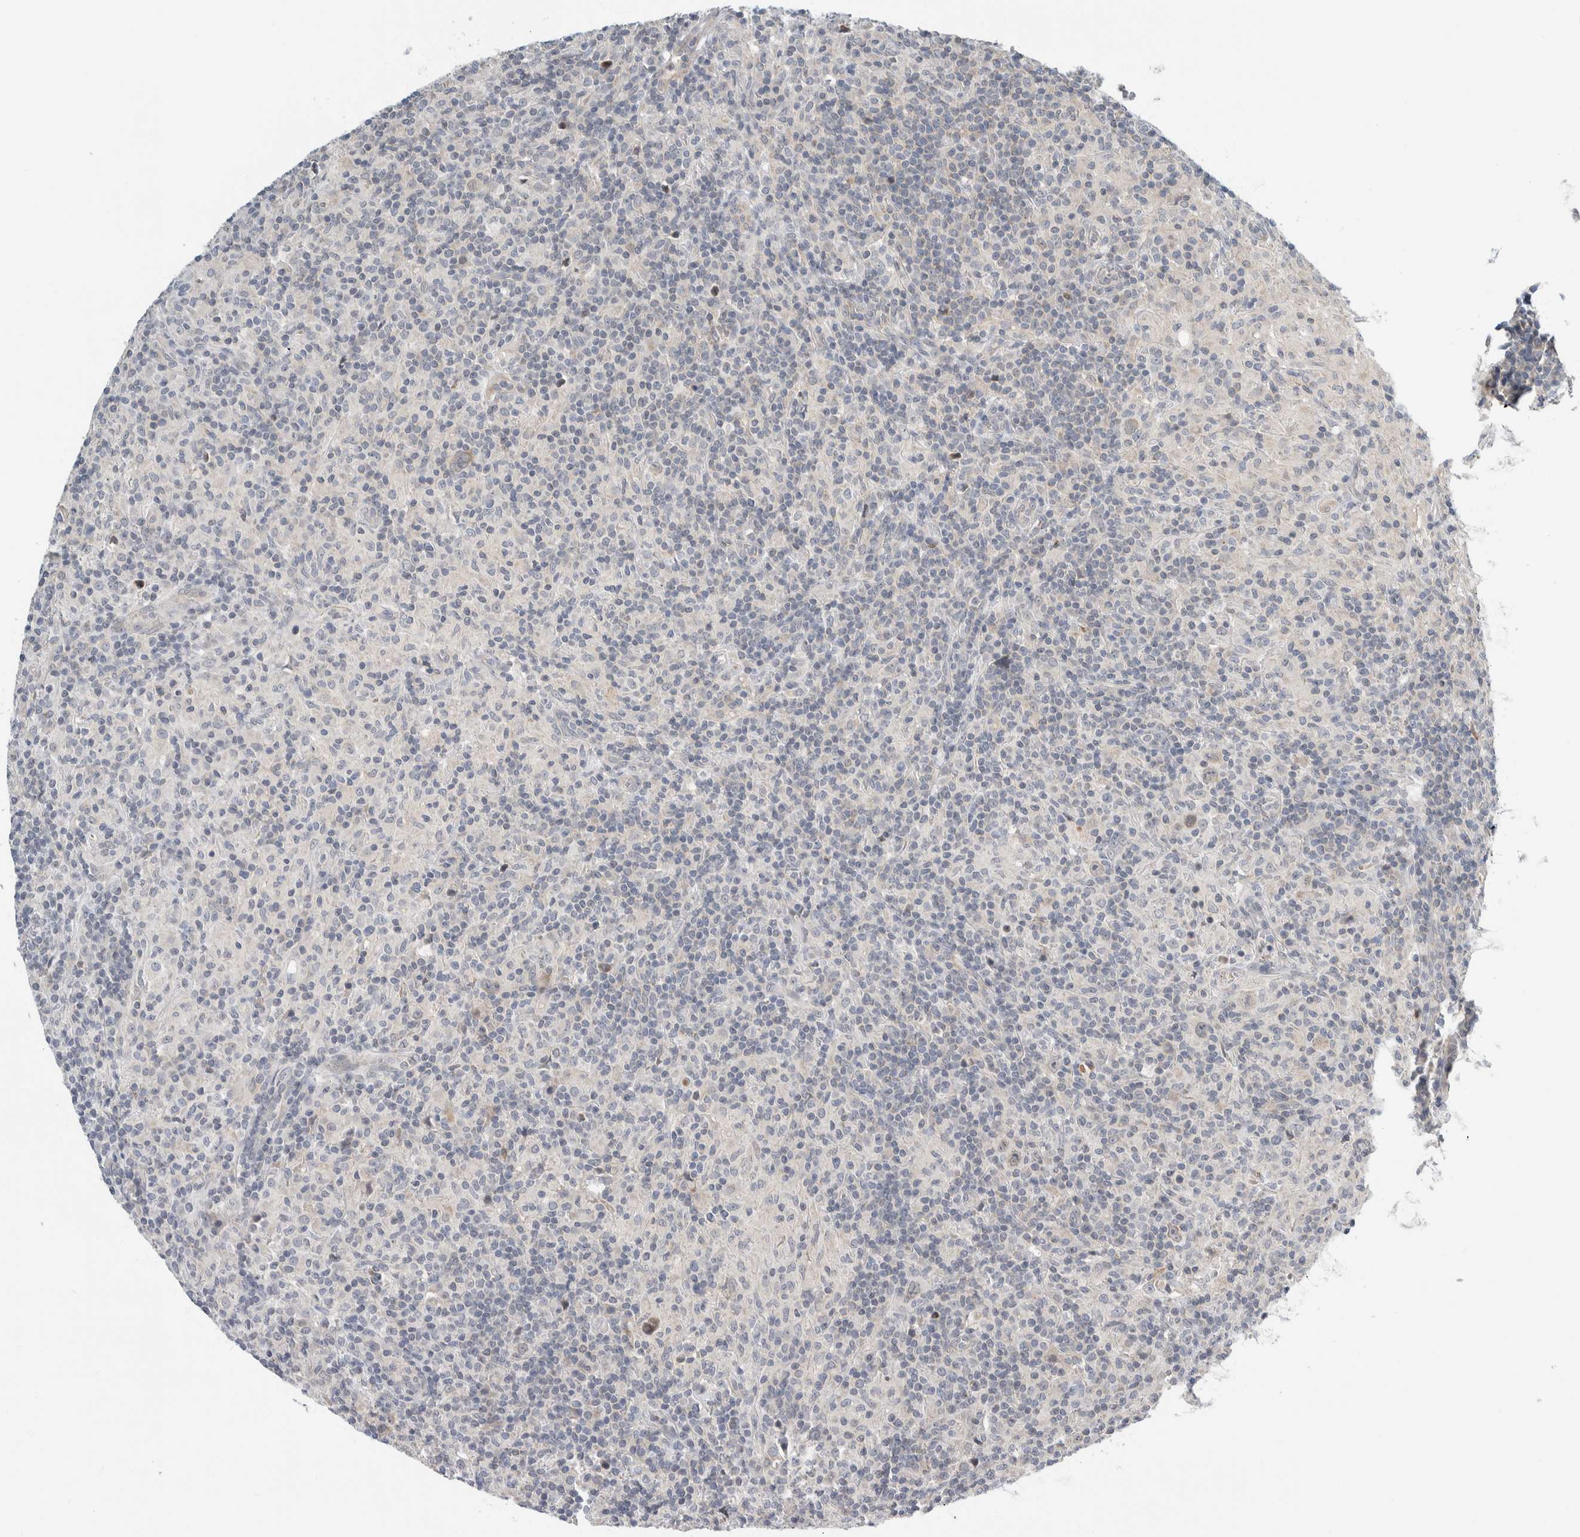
{"staining": {"intensity": "negative", "quantity": "none", "location": "none"}, "tissue": "lymphoma", "cell_type": "Tumor cells", "image_type": "cancer", "snomed": [{"axis": "morphology", "description": "Hodgkin's disease, NOS"}, {"axis": "topography", "description": "Lymph node"}], "caption": "This is an immunohistochemistry (IHC) histopathology image of human Hodgkin's disease. There is no staining in tumor cells.", "gene": "SHPK", "patient": {"sex": "male", "age": 70}}